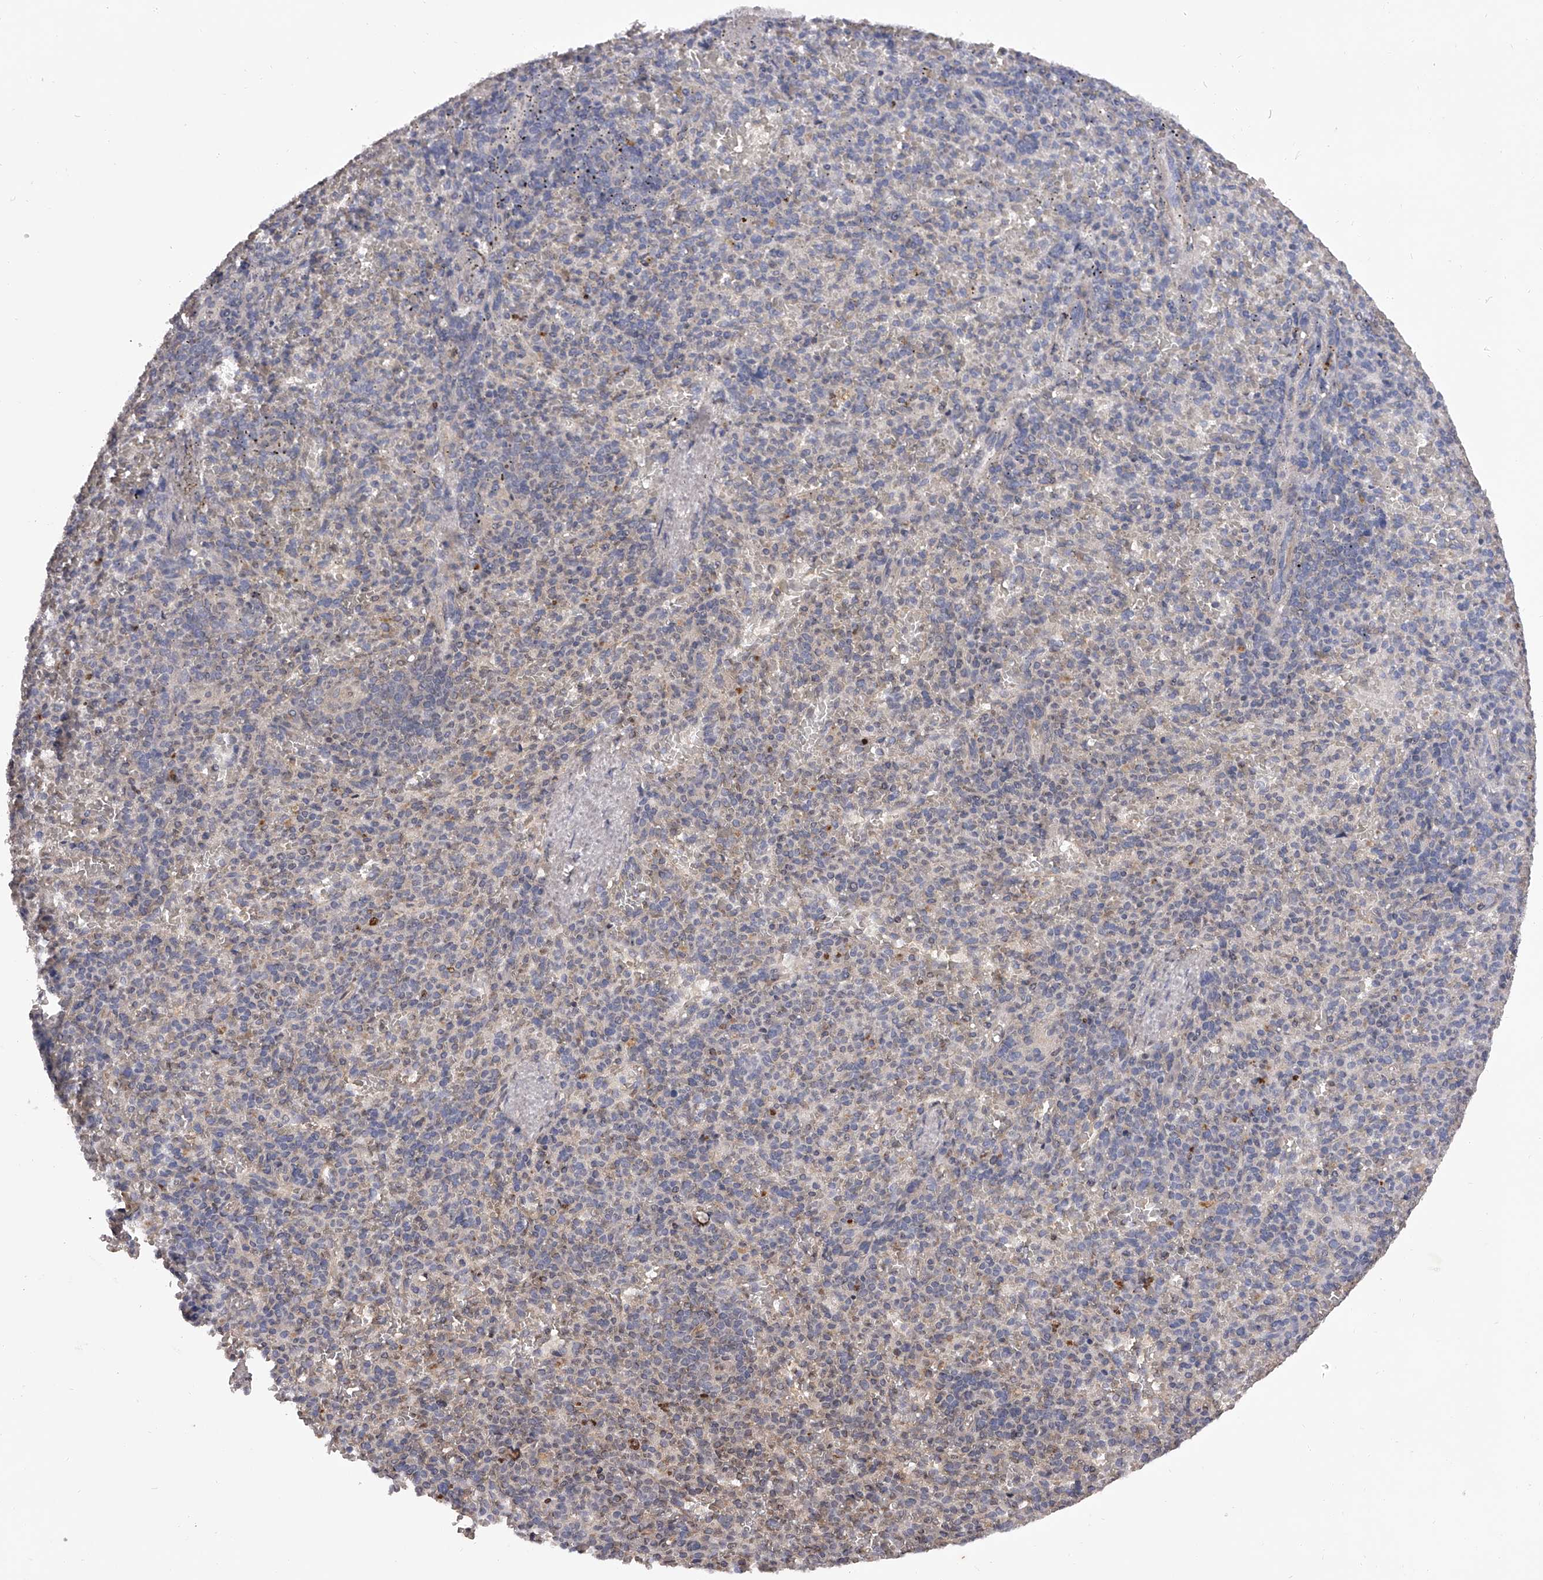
{"staining": {"intensity": "weak", "quantity": "25%-75%", "location": "cytoplasmic/membranous"}, "tissue": "spleen", "cell_type": "Cells in red pulp", "image_type": "normal", "snomed": [{"axis": "morphology", "description": "Normal tissue, NOS"}, {"axis": "topography", "description": "Spleen"}], "caption": "IHC photomicrograph of benign spleen: spleen stained using immunohistochemistry (IHC) shows low levels of weak protein expression localized specifically in the cytoplasmic/membranous of cells in red pulp, appearing as a cytoplasmic/membranous brown color.", "gene": "PFDN2", "patient": {"sex": "female", "age": 74}}